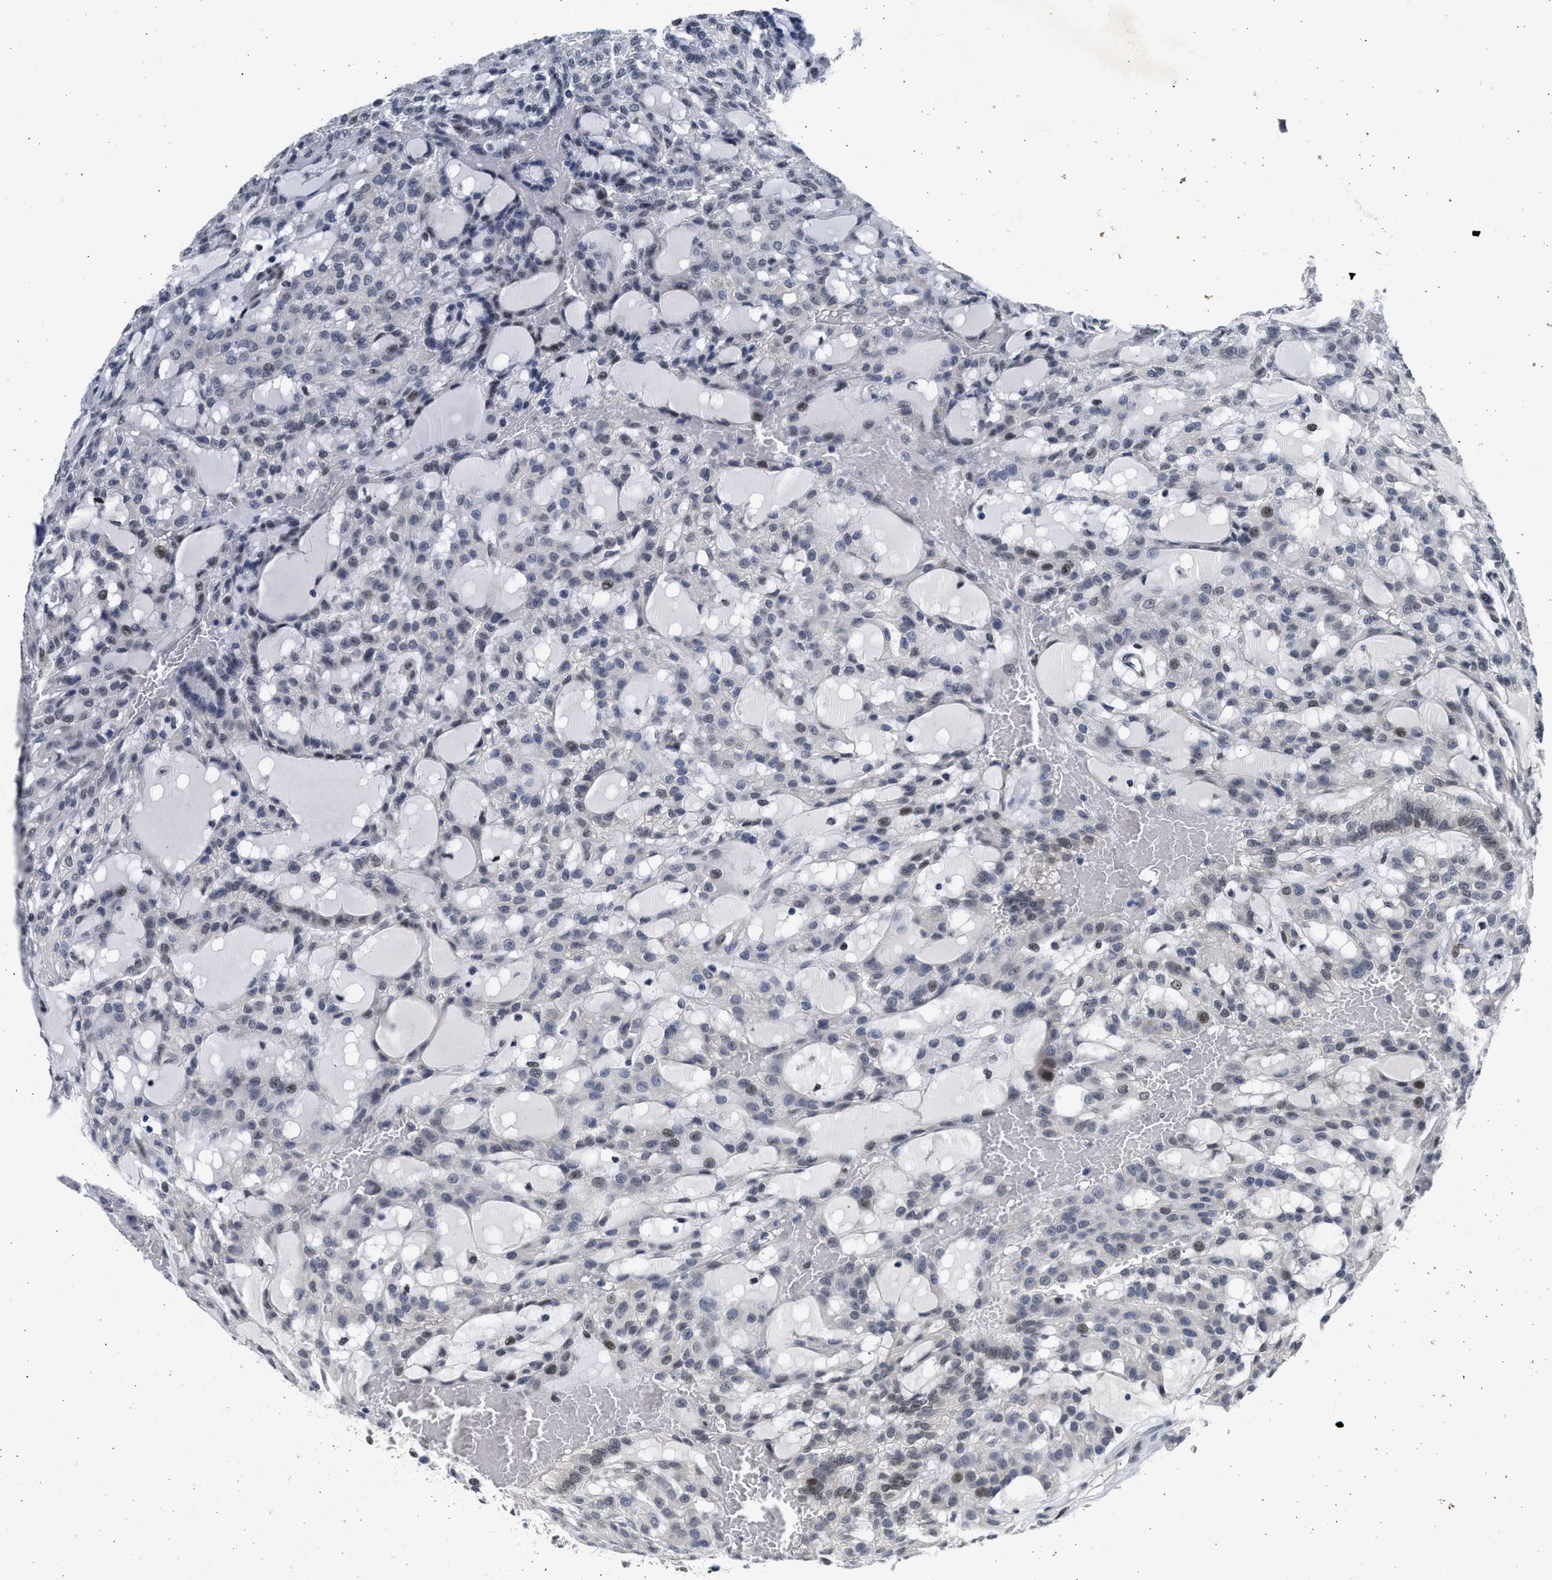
{"staining": {"intensity": "weak", "quantity": "<25%", "location": "nuclear"}, "tissue": "renal cancer", "cell_type": "Tumor cells", "image_type": "cancer", "snomed": [{"axis": "morphology", "description": "Adenocarcinoma, NOS"}, {"axis": "topography", "description": "Kidney"}], "caption": "IHC of human renal cancer shows no expression in tumor cells.", "gene": "HMGN3", "patient": {"sex": "male", "age": 63}}